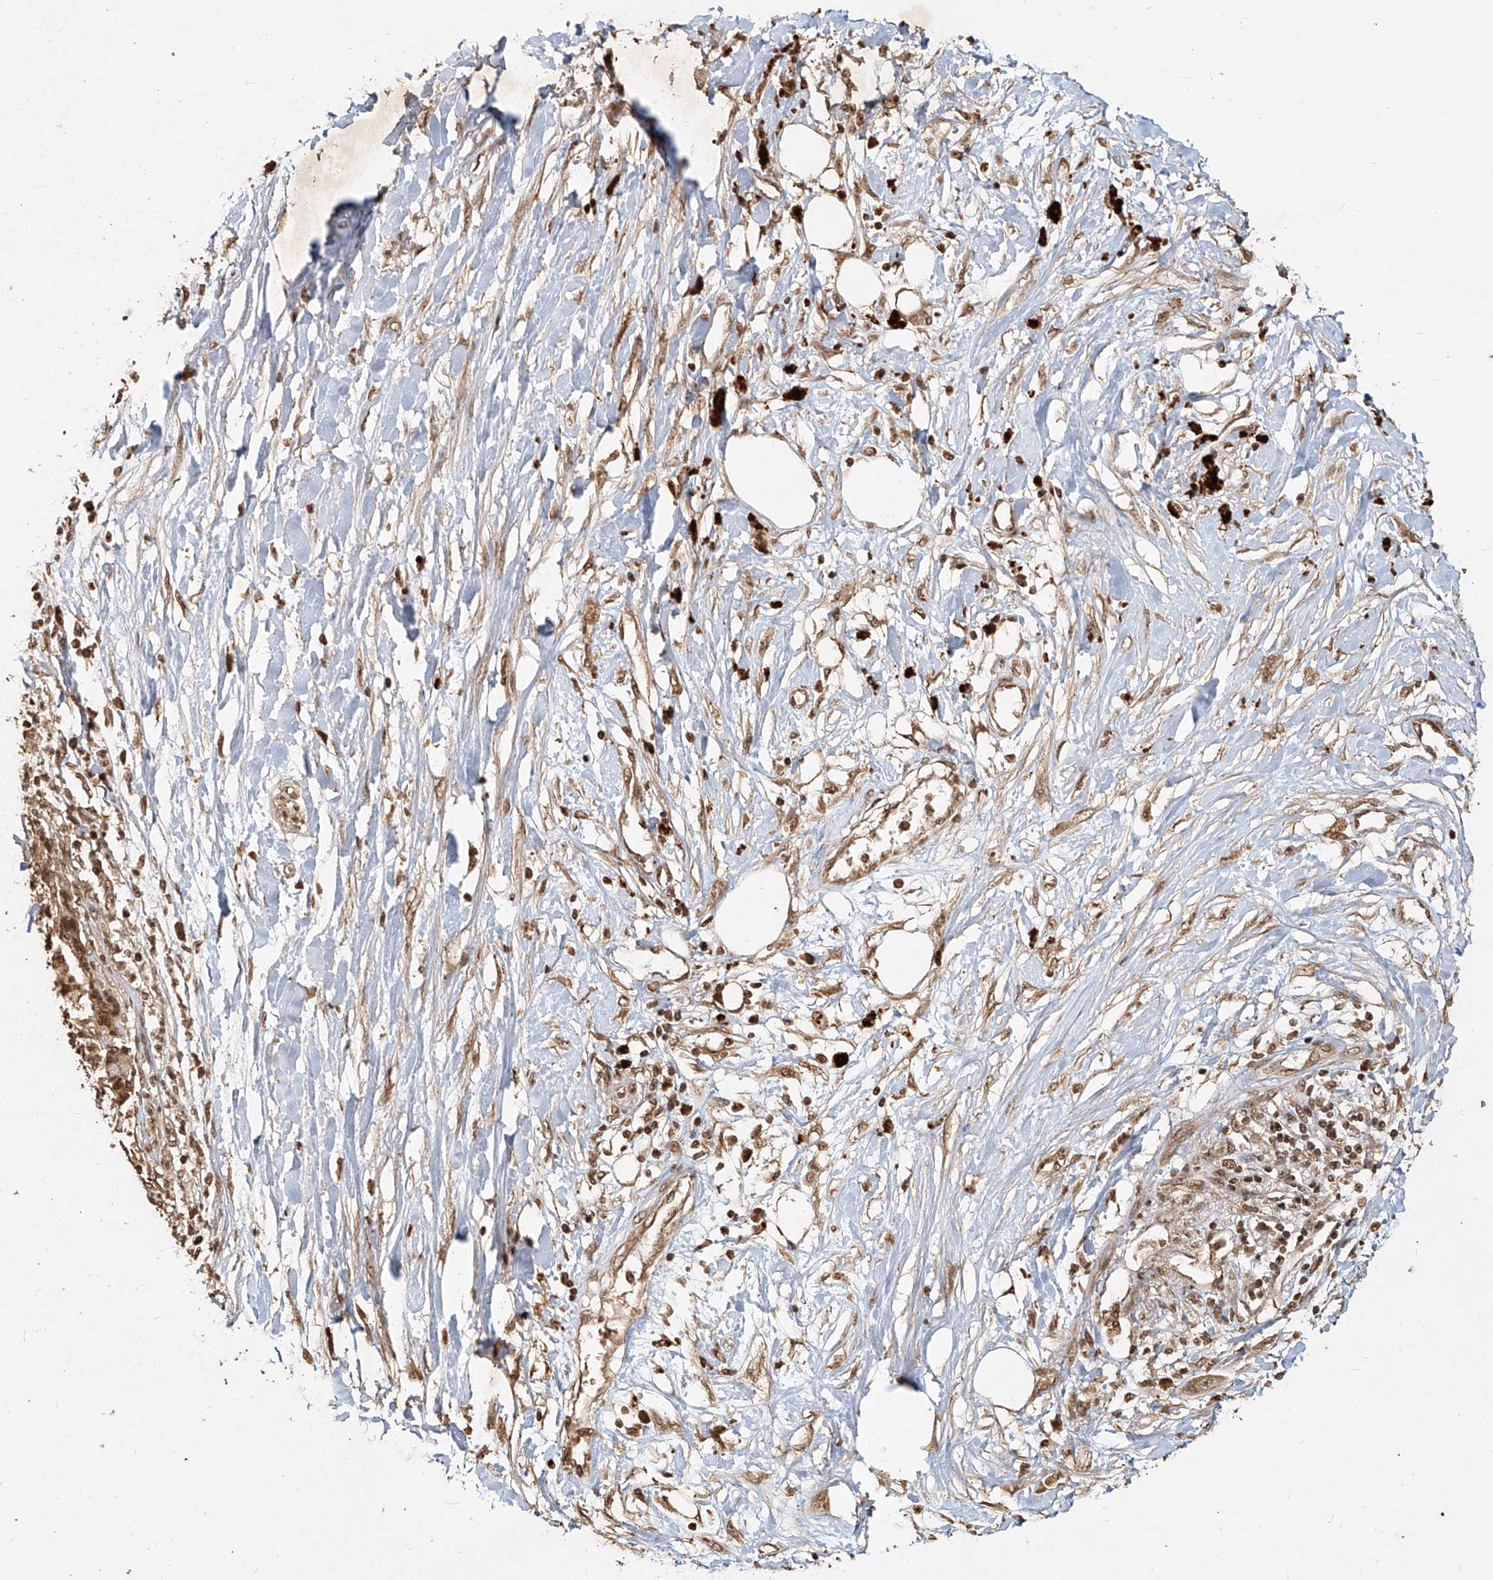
{"staining": {"intensity": "moderate", "quantity": ">75%", "location": "cytoplasmic/membranous,nuclear"}, "tissue": "pancreatic cancer", "cell_type": "Tumor cells", "image_type": "cancer", "snomed": [{"axis": "morphology", "description": "Adenocarcinoma, NOS"}, {"axis": "topography", "description": "Pancreas"}], "caption": "DAB immunohistochemical staining of pancreatic cancer (adenocarcinoma) reveals moderate cytoplasmic/membranous and nuclear protein positivity in approximately >75% of tumor cells. (DAB (3,3'-diaminobenzidine) IHC with brightfield microscopy, high magnification).", "gene": "UBE2K", "patient": {"sex": "male", "age": 56}}